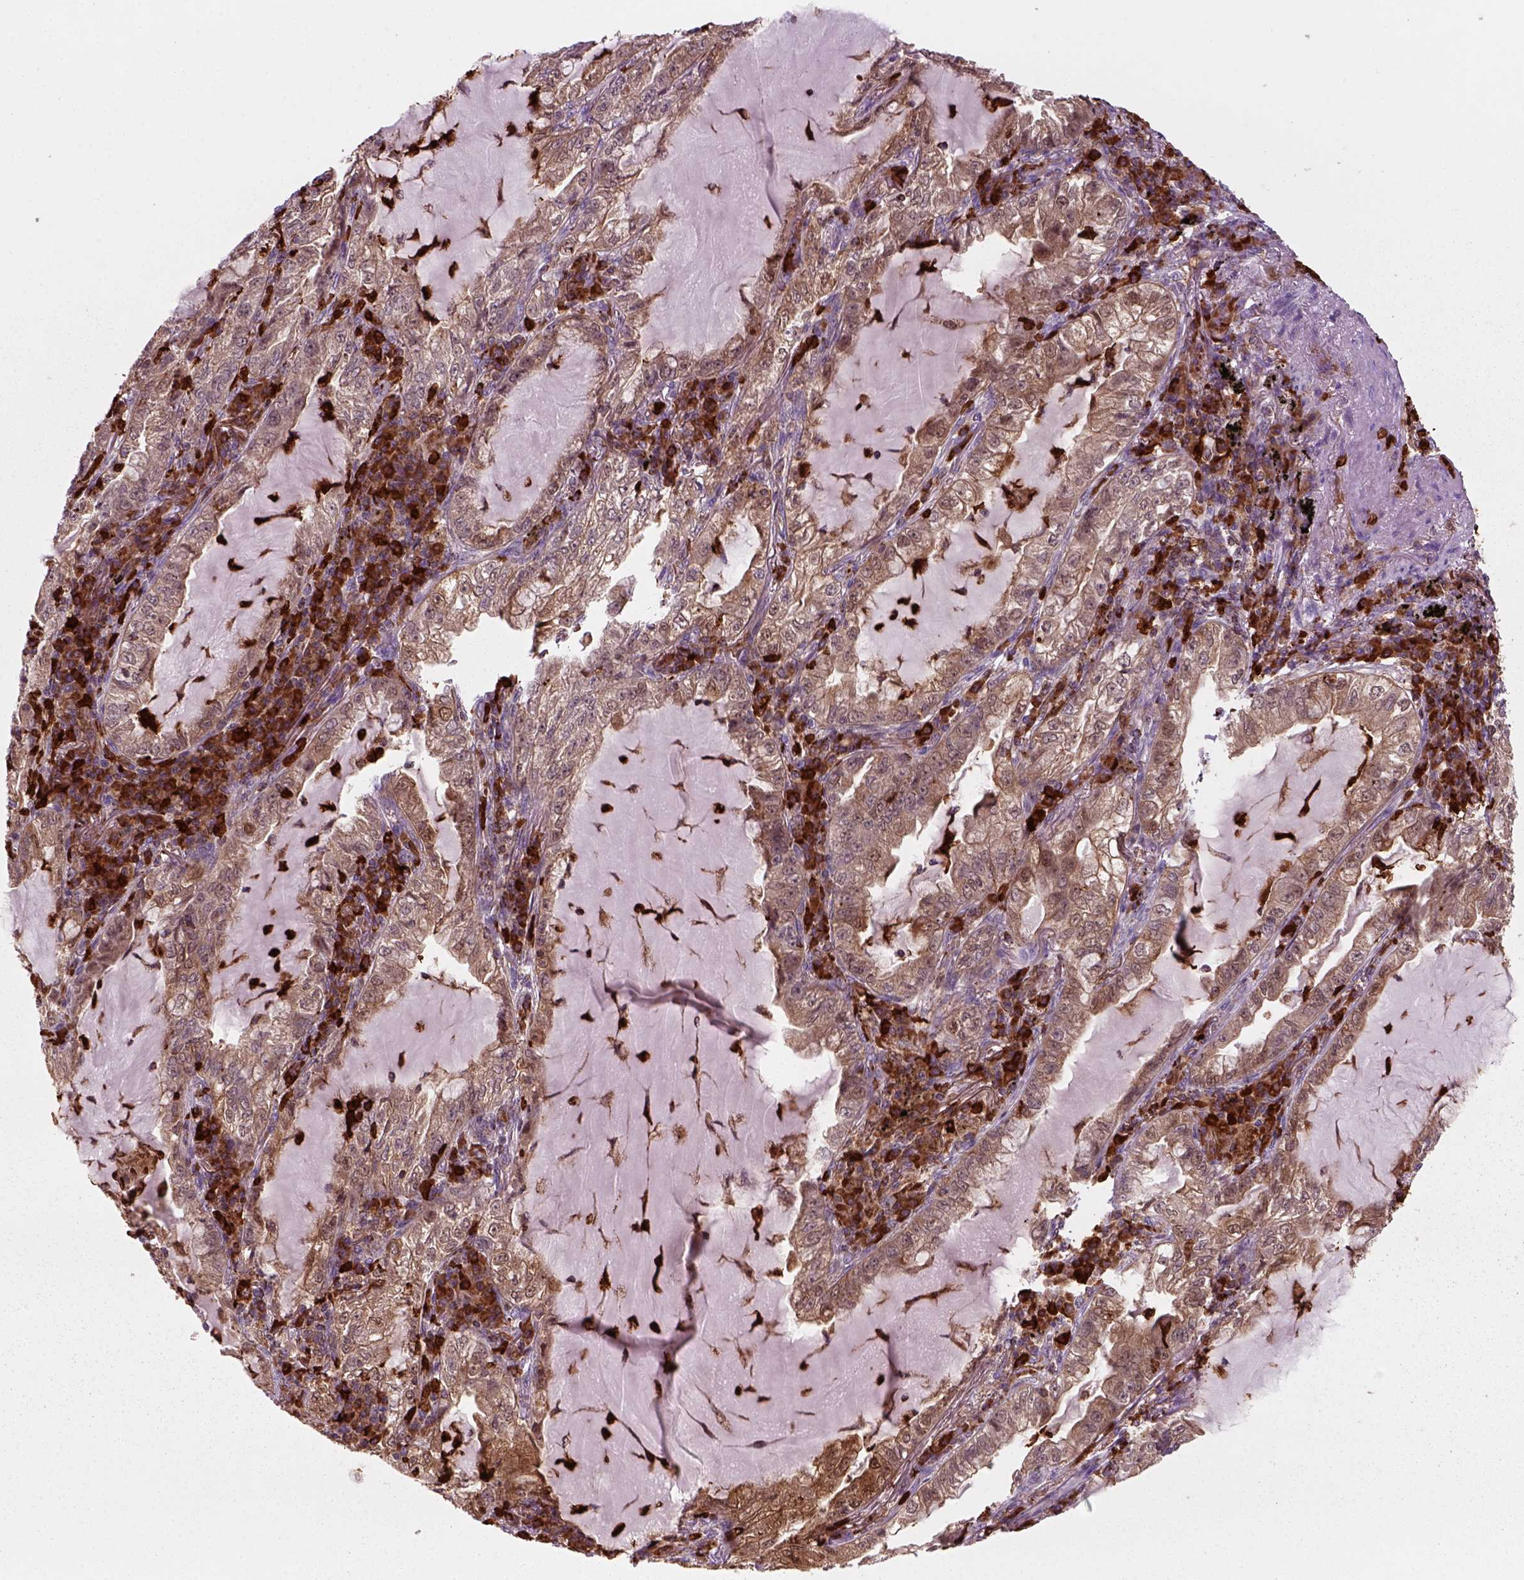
{"staining": {"intensity": "moderate", "quantity": ">75%", "location": "cytoplasmic/membranous"}, "tissue": "lung cancer", "cell_type": "Tumor cells", "image_type": "cancer", "snomed": [{"axis": "morphology", "description": "Adenocarcinoma, NOS"}, {"axis": "topography", "description": "Lung"}], "caption": "Moderate cytoplasmic/membranous expression is appreciated in about >75% of tumor cells in lung adenocarcinoma.", "gene": "NUDT16L1", "patient": {"sex": "female", "age": 73}}